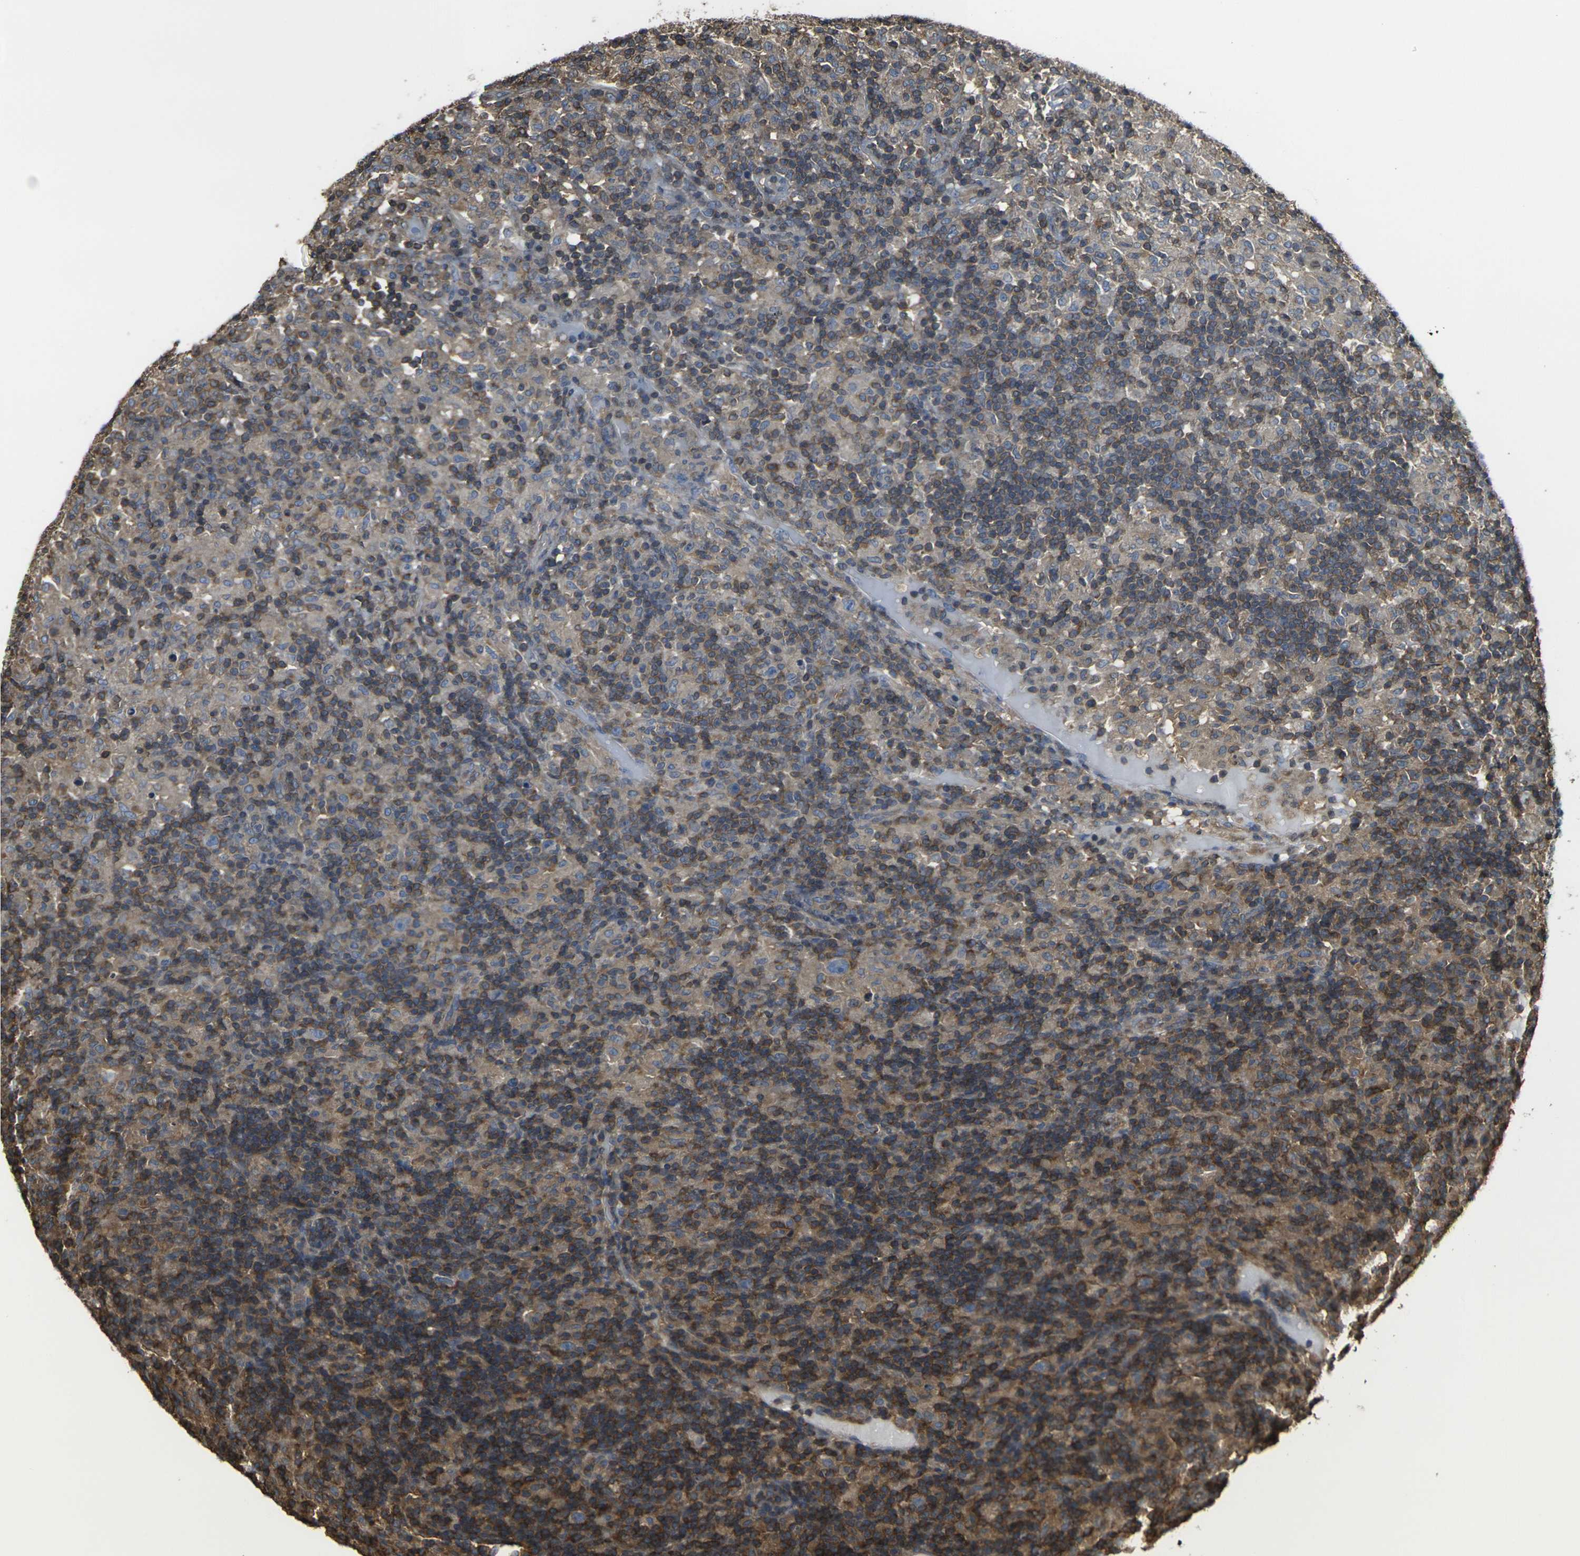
{"staining": {"intensity": "weak", "quantity": "<25%", "location": "cytoplasmic/membranous"}, "tissue": "lymphoma", "cell_type": "Tumor cells", "image_type": "cancer", "snomed": [{"axis": "morphology", "description": "Hodgkin's disease, NOS"}, {"axis": "topography", "description": "Lymph node"}], "caption": "Protein analysis of Hodgkin's disease displays no significant expression in tumor cells. (DAB immunohistochemistry visualized using brightfield microscopy, high magnification).", "gene": "PRKACB", "patient": {"sex": "male", "age": 70}}